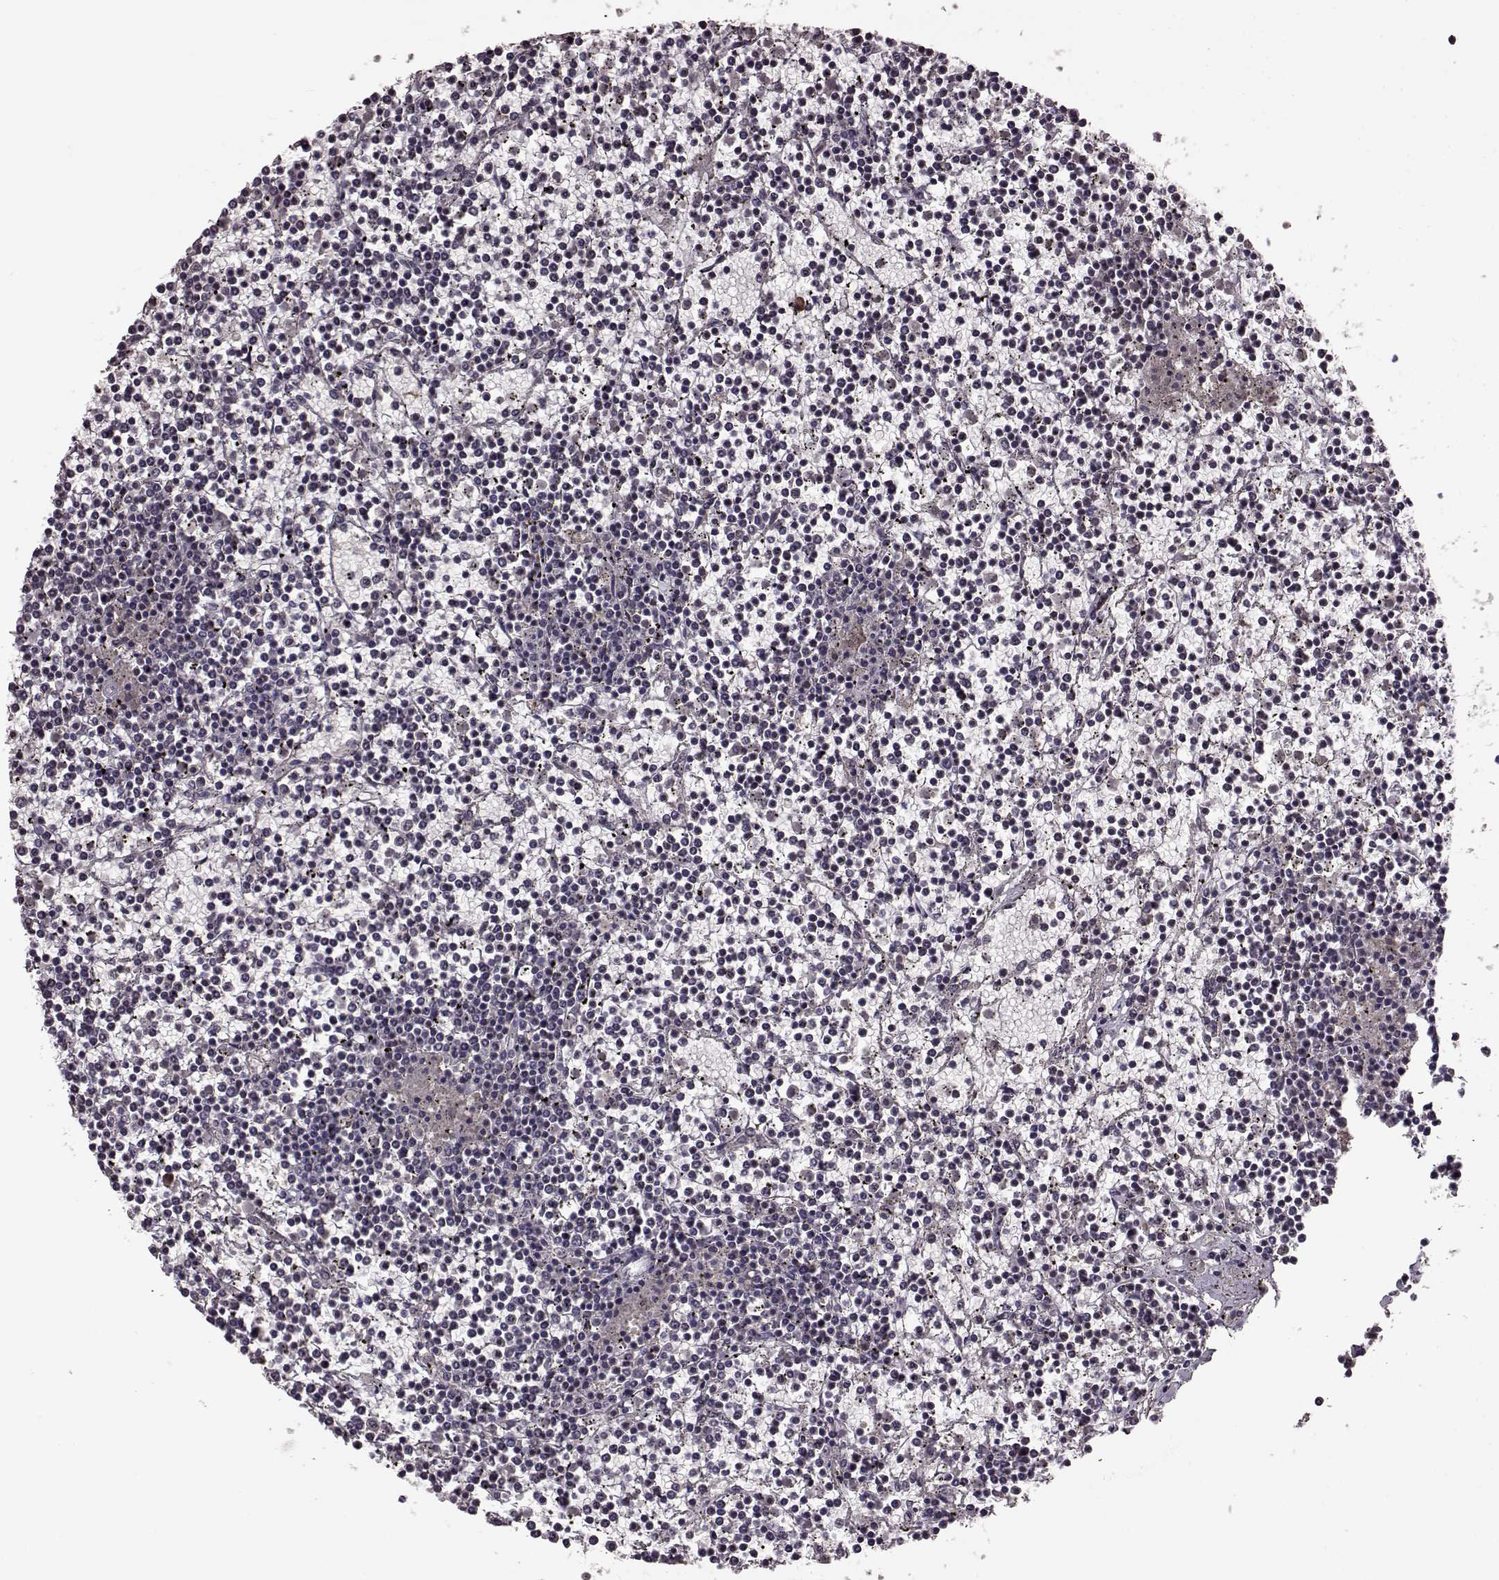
{"staining": {"intensity": "negative", "quantity": "none", "location": "none"}, "tissue": "lymphoma", "cell_type": "Tumor cells", "image_type": "cancer", "snomed": [{"axis": "morphology", "description": "Malignant lymphoma, non-Hodgkin's type, Low grade"}, {"axis": "topography", "description": "Spleen"}], "caption": "Immunohistochemistry (IHC) of human low-grade malignant lymphoma, non-Hodgkin's type reveals no staining in tumor cells.", "gene": "NRL", "patient": {"sex": "female", "age": 19}}